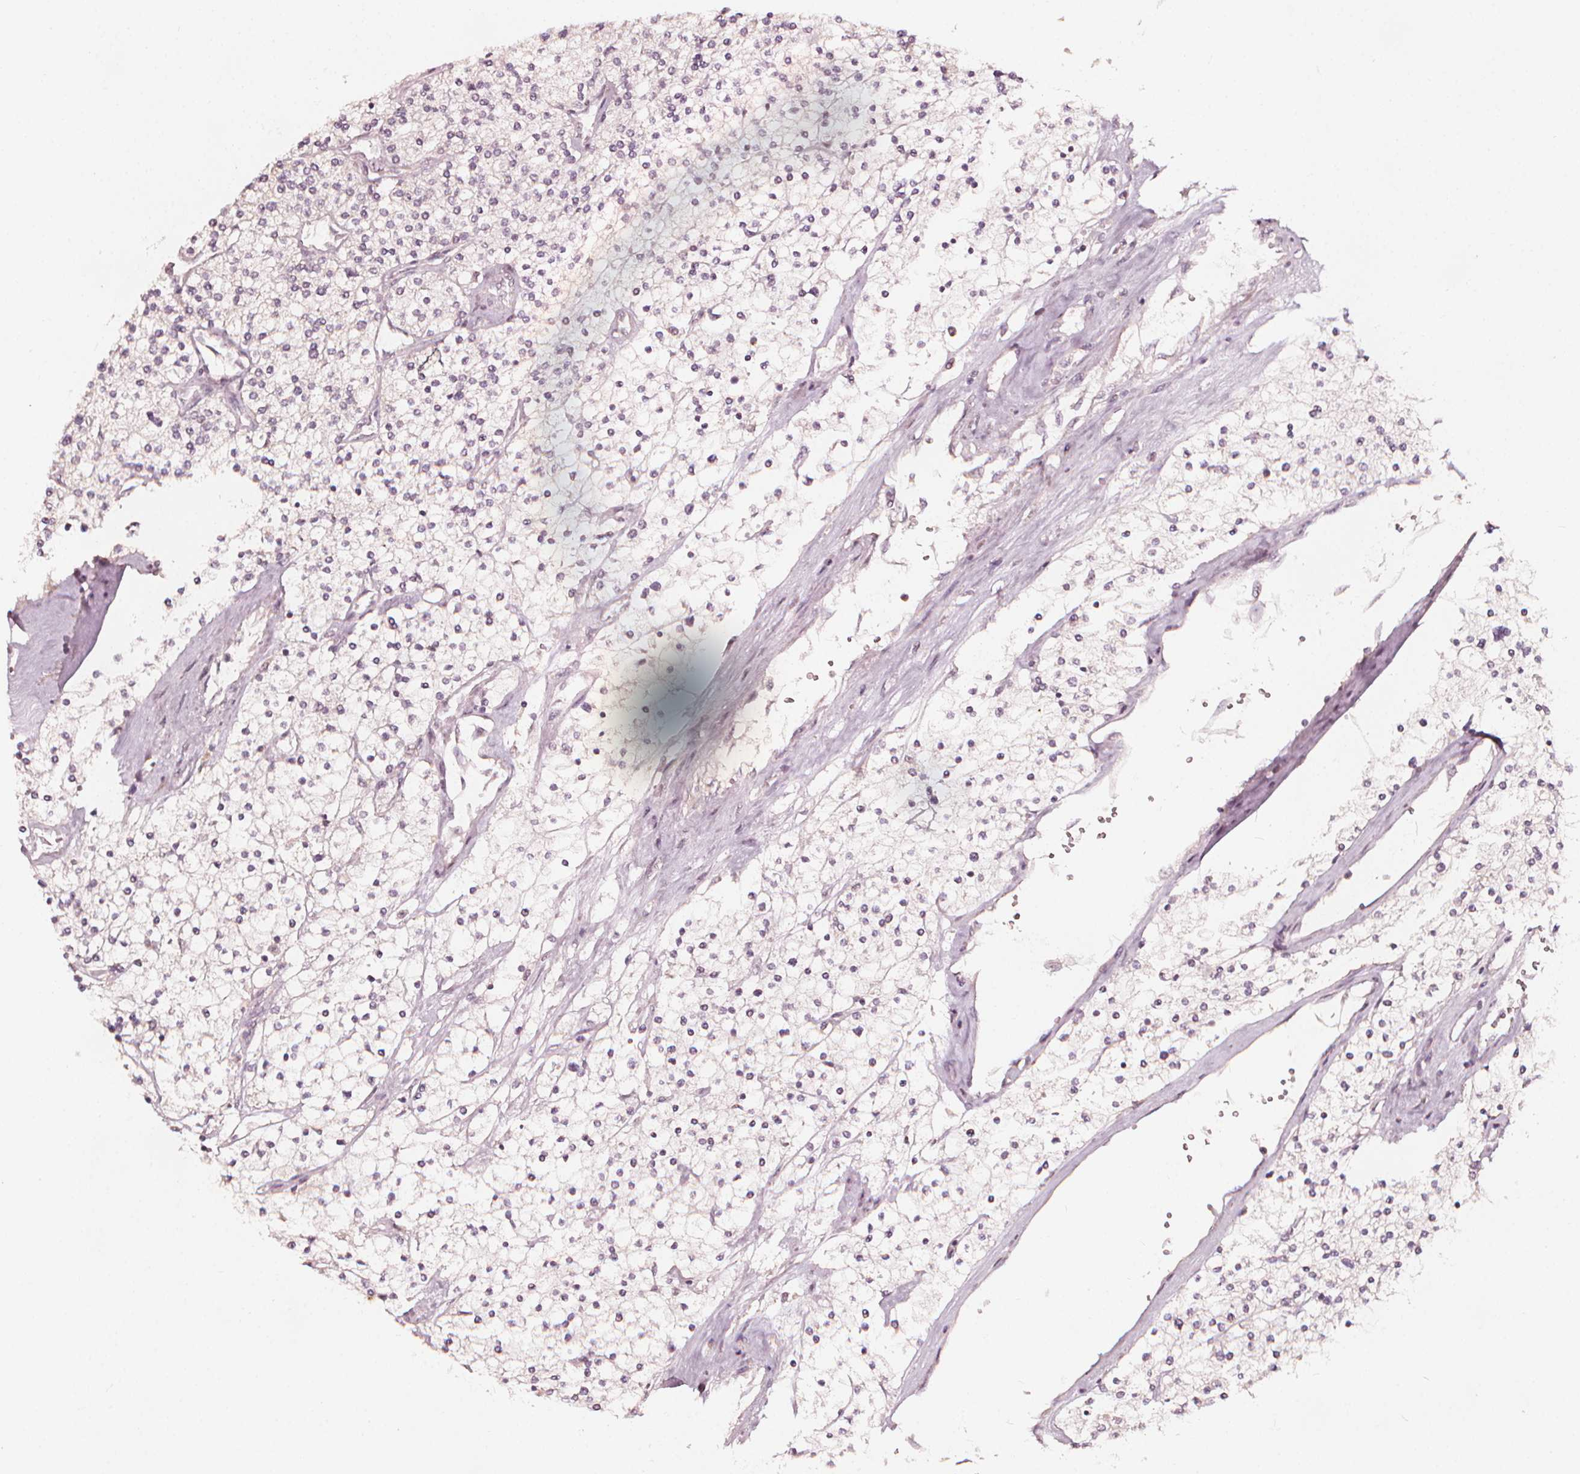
{"staining": {"intensity": "negative", "quantity": "none", "location": "none"}, "tissue": "renal cancer", "cell_type": "Tumor cells", "image_type": "cancer", "snomed": [{"axis": "morphology", "description": "Adenocarcinoma, NOS"}, {"axis": "topography", "description": "Kidney"}], "caption": "A micrograph of human renal cancer (adenocarcinoma) is negative for staining in tumor cells. (DAB (3,3'-diaminobenzidine) IHC visualized using brightfield microscopy, high magnification).", "gene": "NPC1L1", "patient": {"sex": "male", "age": 80}}